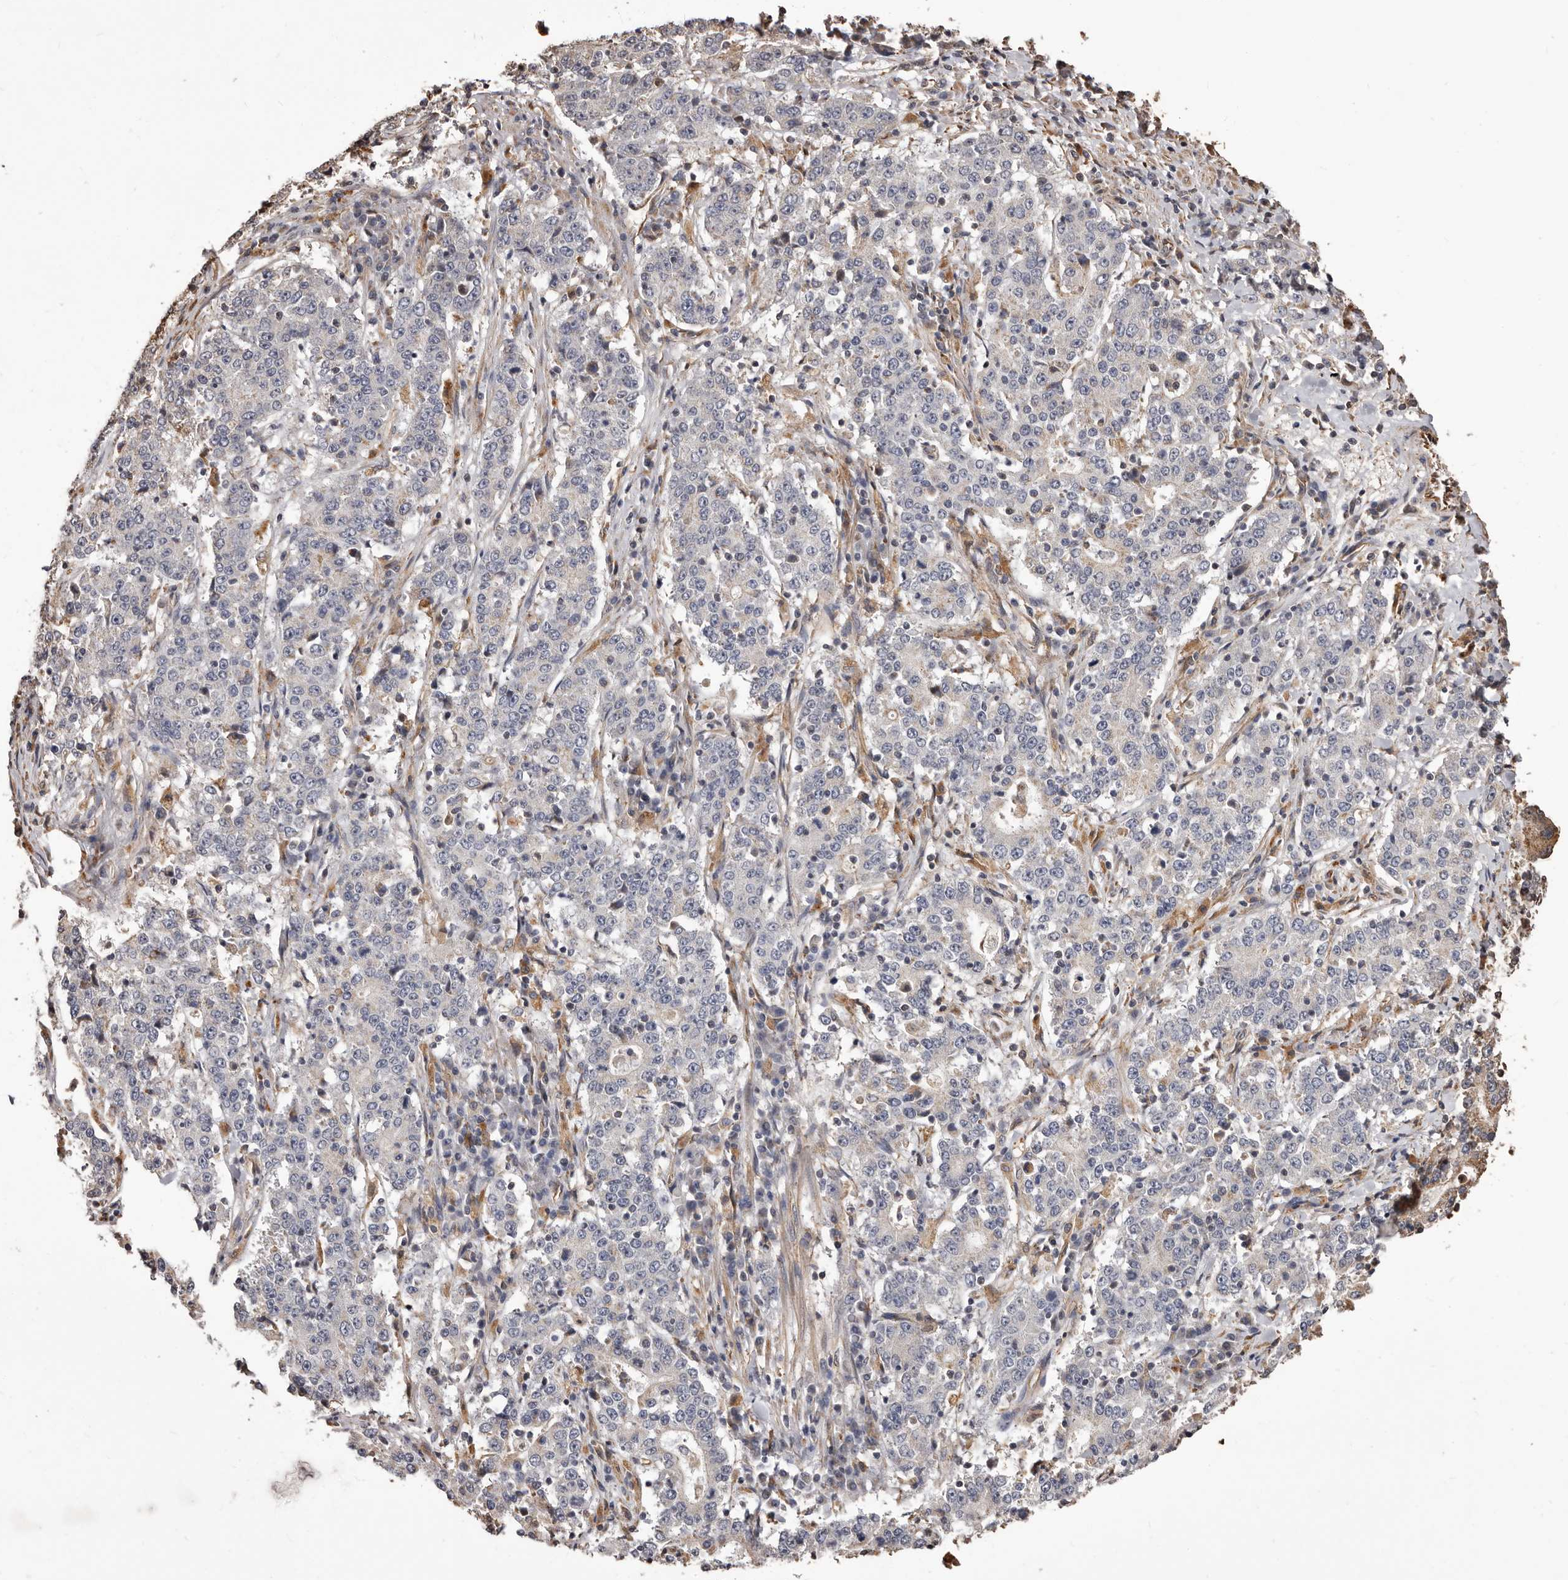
{"staining": {"intensity": "negative", "quantity": "none", "location": "none"}, "tissue": "stomach cancer", "cell_type": "Tumor cells", "image_type": "cancer", "snomed": [{"axis": "morphology", "description": "Adenocarcinoma, NOS"}, {"axis": "topography", "description": "Stomach"}], "caption": "Adenocarcinoma (stomach) was stained to show a protein in brown. There is no significant staining in tumor cells. The staining was performed using DAB (3,3'-diaminobenzidine) to visualize the protein expression in brown, while the nuclei were stained in blue with hematoxylin (Magnification: 20x).", "gene": "ALPK1", "patient": {"sex": "male", "age": 59}}